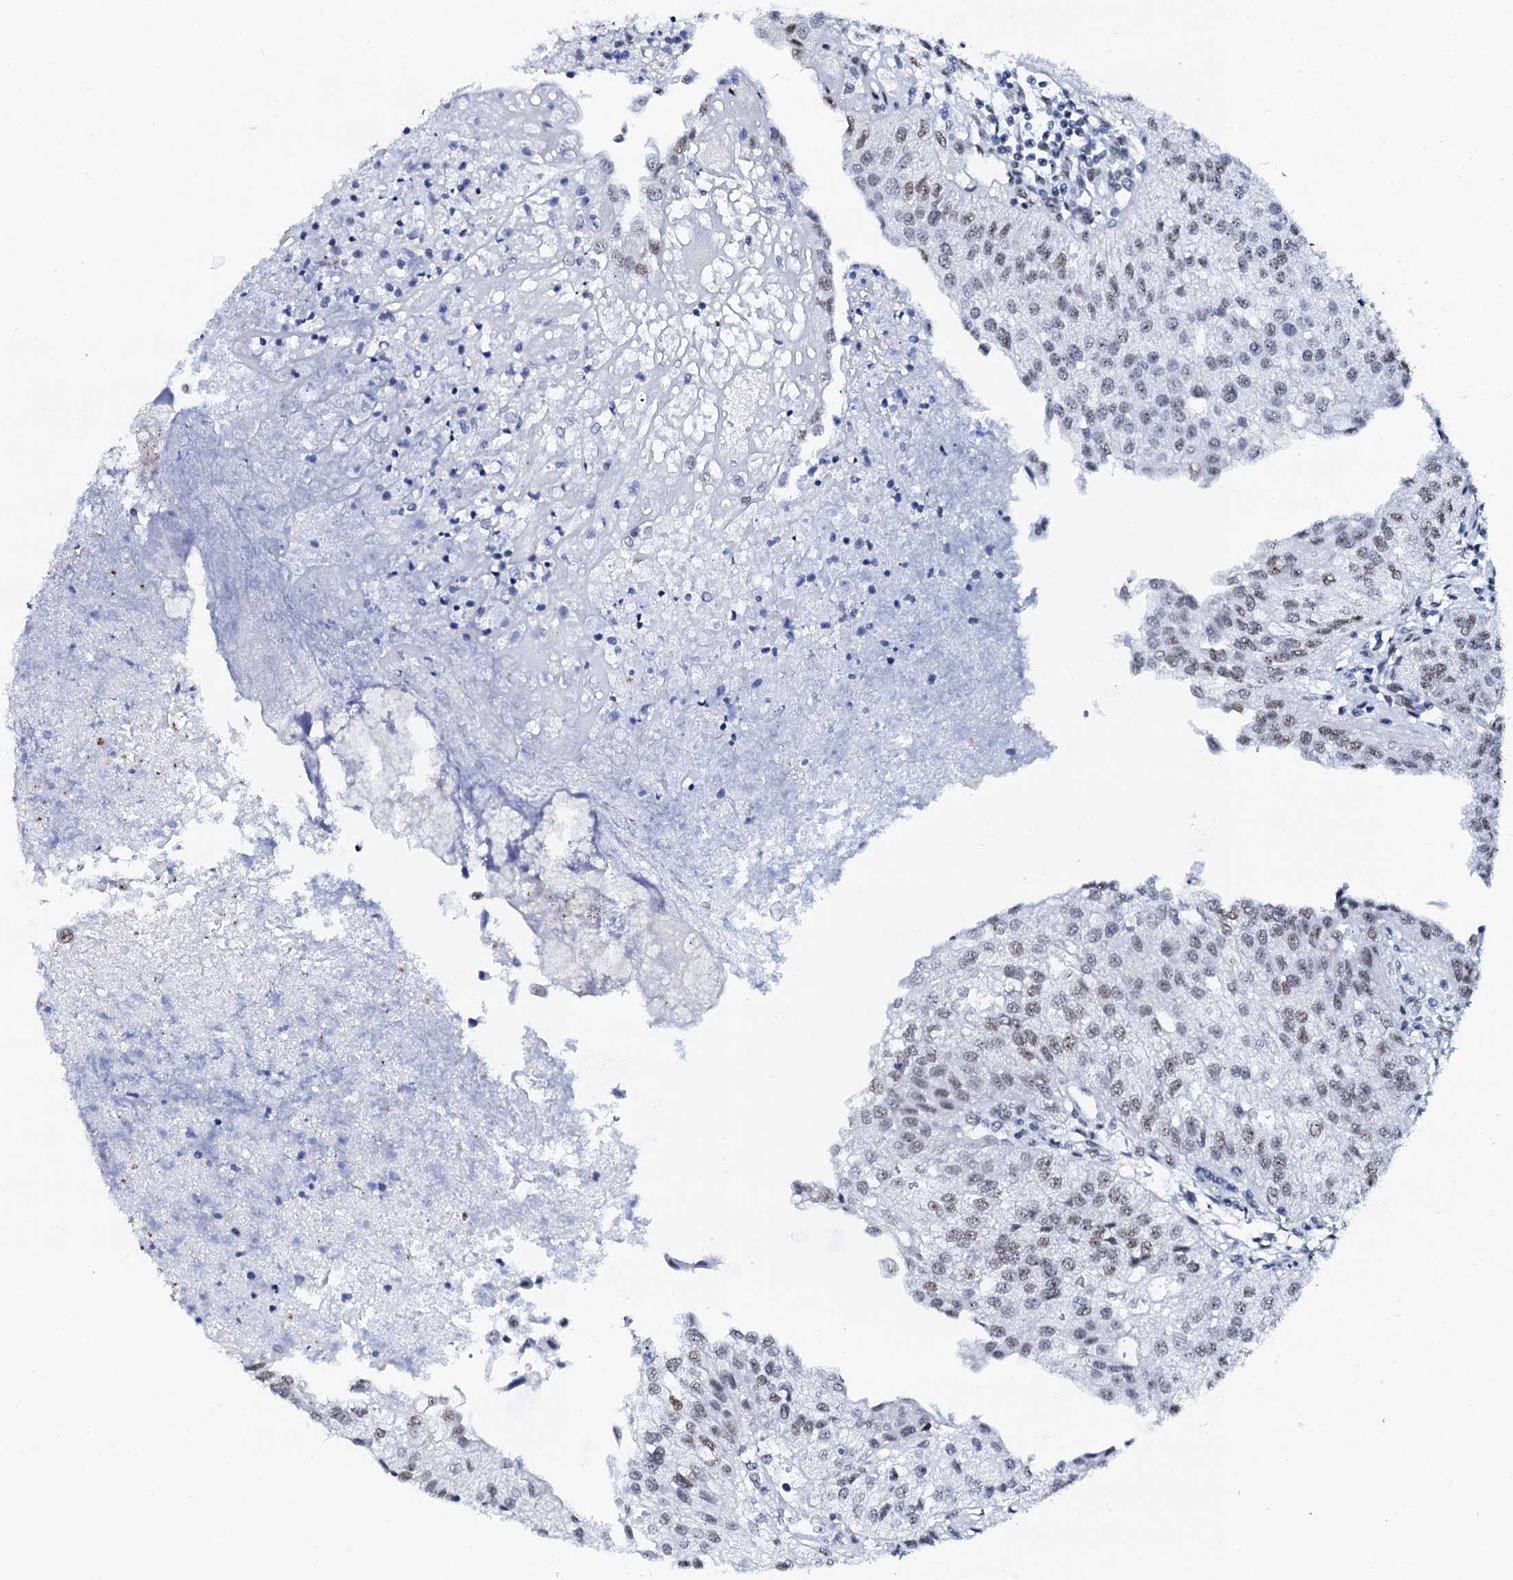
{"staining": {"intensity": "weak", "quantity": "25%-75%", "location": "nuclear"}, "tissue": "urothelial cancer", "cell_type": "Tumor cells", "image_type": "cancer", "snomed": [{"axis": "morphology", "description": "Urothelial carcinoma, Low grade"}, {"axis": "topography", "description": "Urinary bladder"}], "caption": "Protein staining of low-grade urothelial carcinoma tissue shows weak nuclear positivity in approximately 25%-75% of tumor cells.", "gene": "NKAPD1", "patient": {"sex": "female", "age": 89}}